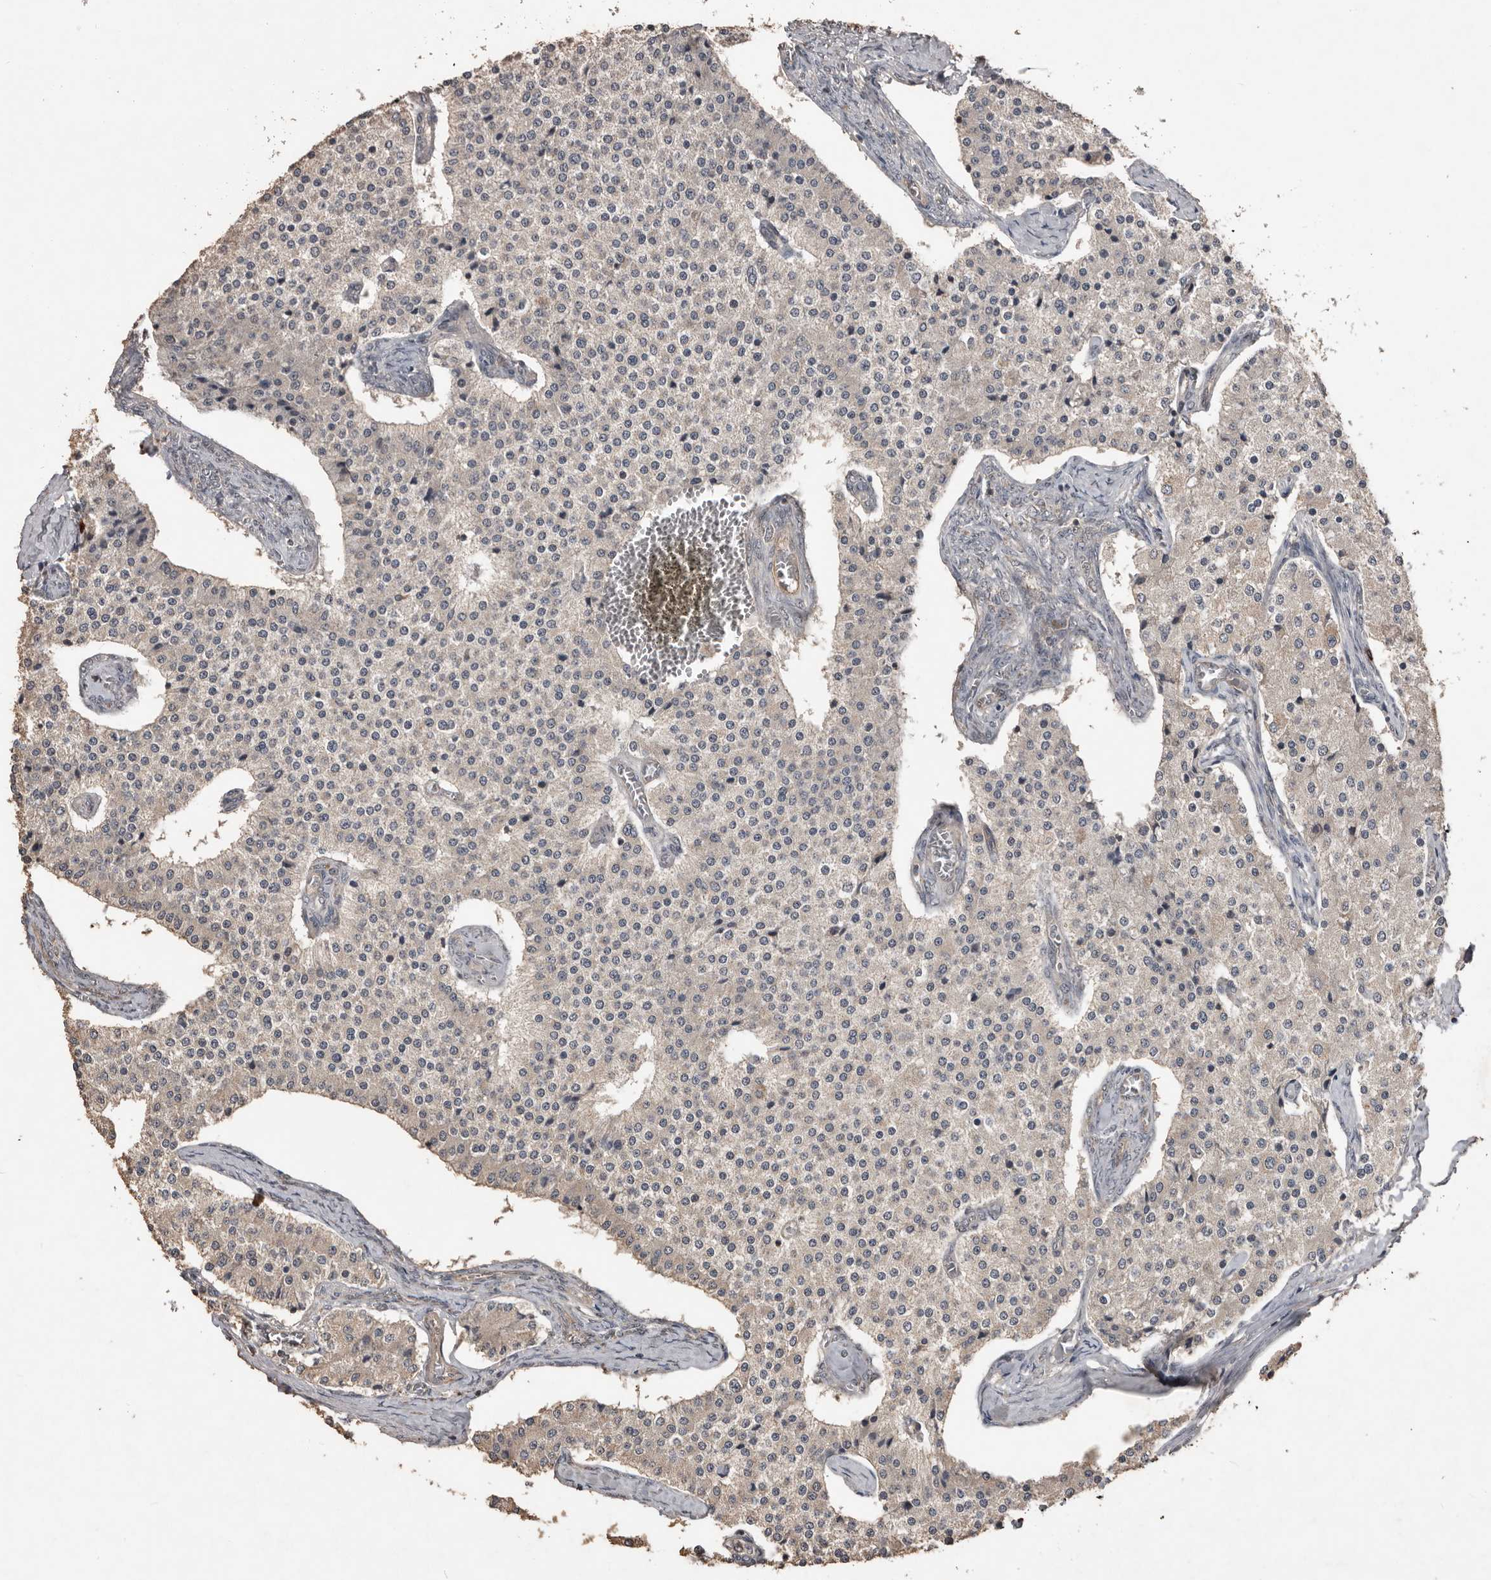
{"staining": {"intensity": "weak", "quantity": "<25%", "location": "cytoplasmic/membranous"}, "tissue": "carcinoid", "cell_type": "Tumor cells", "image_type": "cancer", "snomed": [{"axis": "morphology", "description": "Carcinoid, malignant, NOS"}, {"axis": "topography", "description": "Colon"}], "caption": "Immunohistochemical staining of carcinoid shows no significant expression in tumor cells. (Immunohistochemistry, brightfield microscopy, high magnification).", "gene": "BAMBI", "patient": {"sex": "female", "age": 52}}